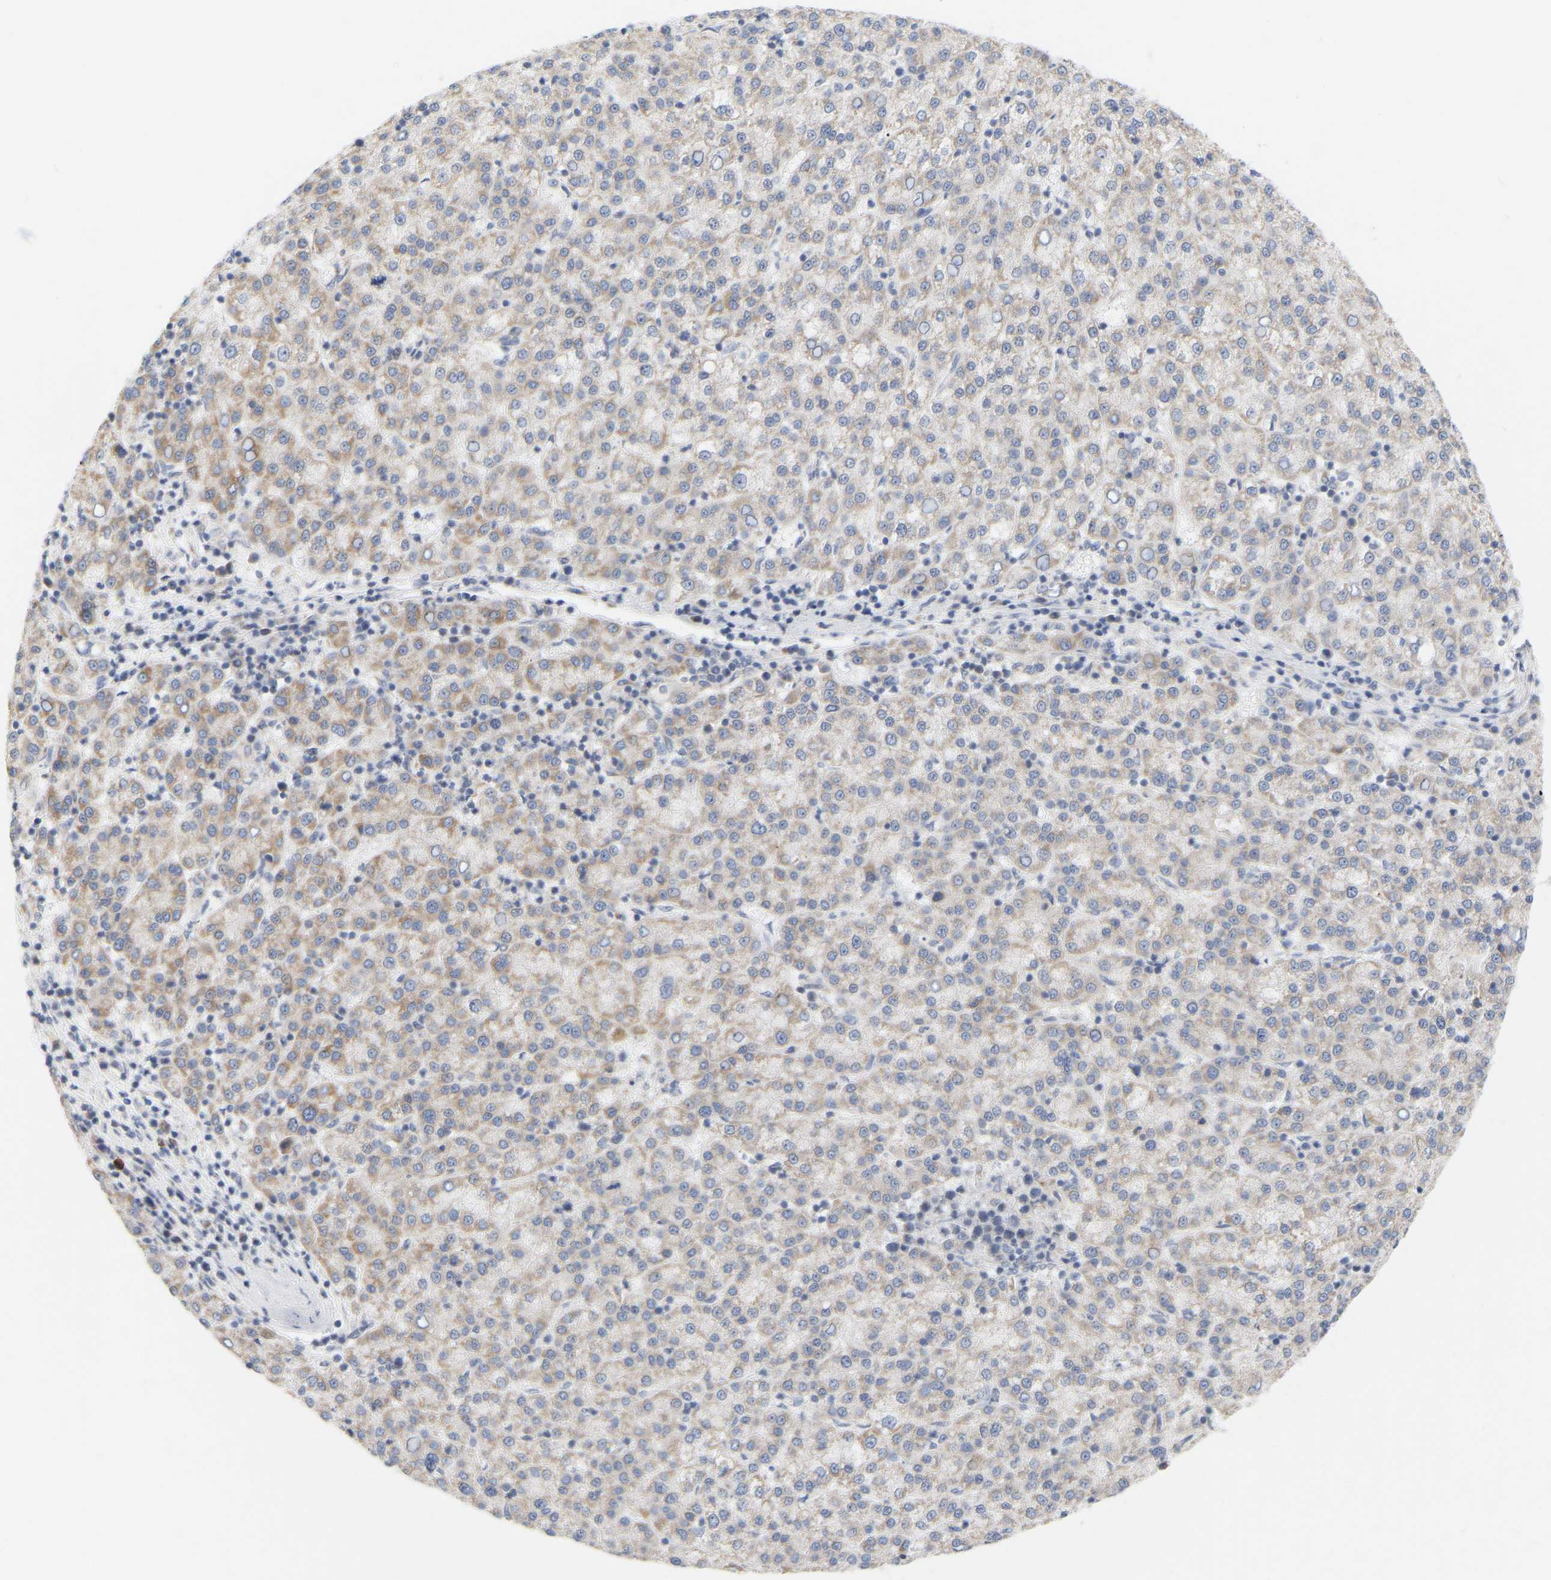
{"staining": {"intensity": "weak", "quantity": ">75%", "location": "cytoplasmic/membranous"}, "tissue": "liver cancer", "cell_type": "Tumor cells", "image_type": "cancer", "snomed": [{"axis": "morphology", "description": "Carcinoma, Hepatocellular, NOS"}, {"axis": "topography", "description": "Liver"}], "caption": "Hepatocellular carcinoma (liver) stained with DAB (3,3'-diaminobenzidine) immunohistochemistry demonstrates low levels of weak cytoplasmic/membranous expression in approximately >75% of tumor cells. (Brightfield microscopy of DAB IHC at high magnification).", "gene": "MINDY4", "patient": {"sex": "female", "age": 58}}